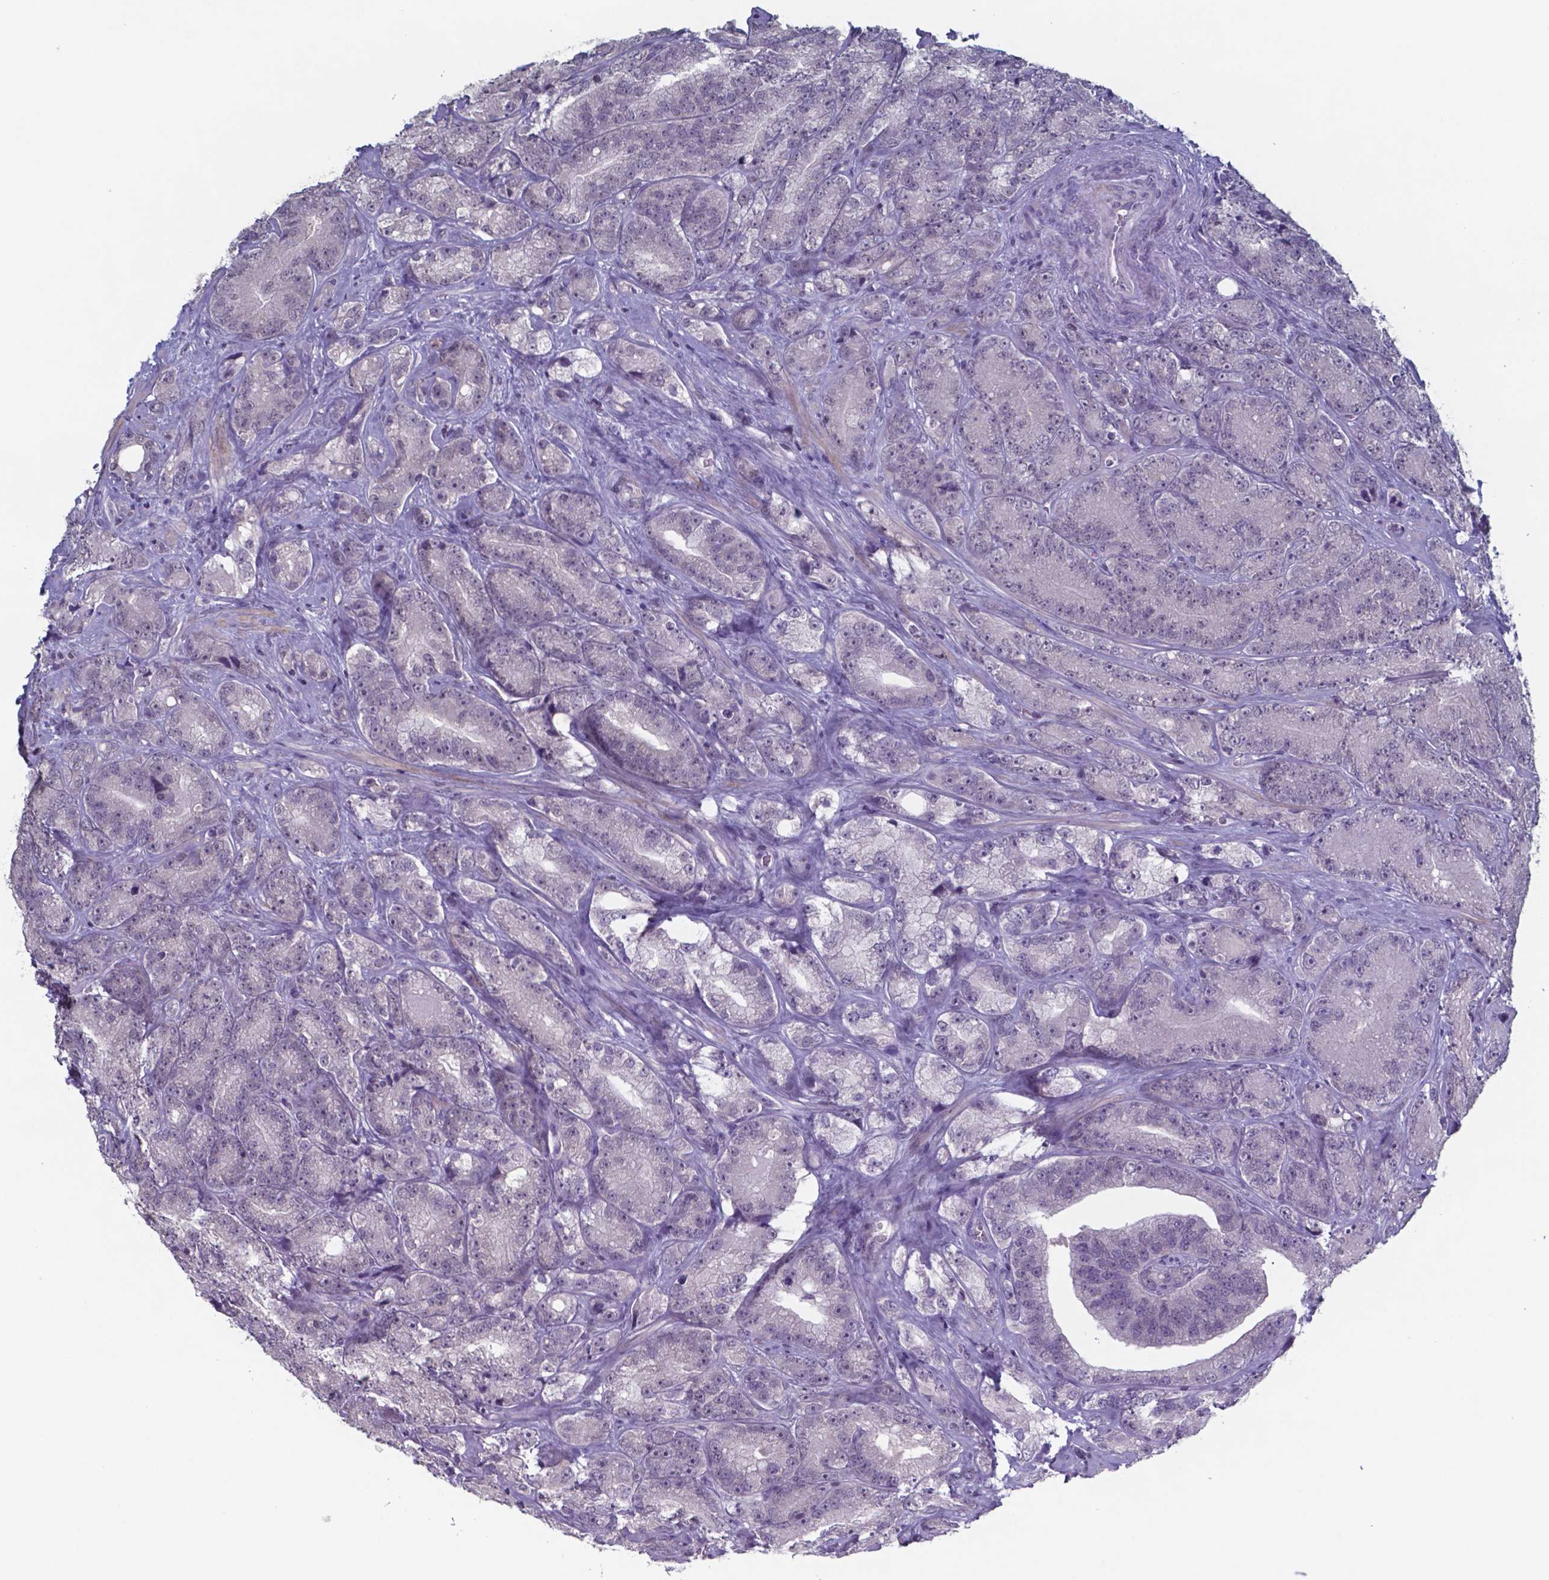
{"staining": {"intensity": "negative", "quantity": "none", "location": "none"}, "tissue": "prostate cancer", "cell_type": "Tumor cells", "image_type": "cancer", "snomed": [{"axis": "morphology", "description": "Adenocarcinoma, NOS"}, {"axis": "topography", "description": "Prostate"}], "caption": "Prostate cancer stained for a protein using IHC exhibits no positivity tumor cells.", "gene": "TDP2", "patient": {"sex": "male", "age": 63}}